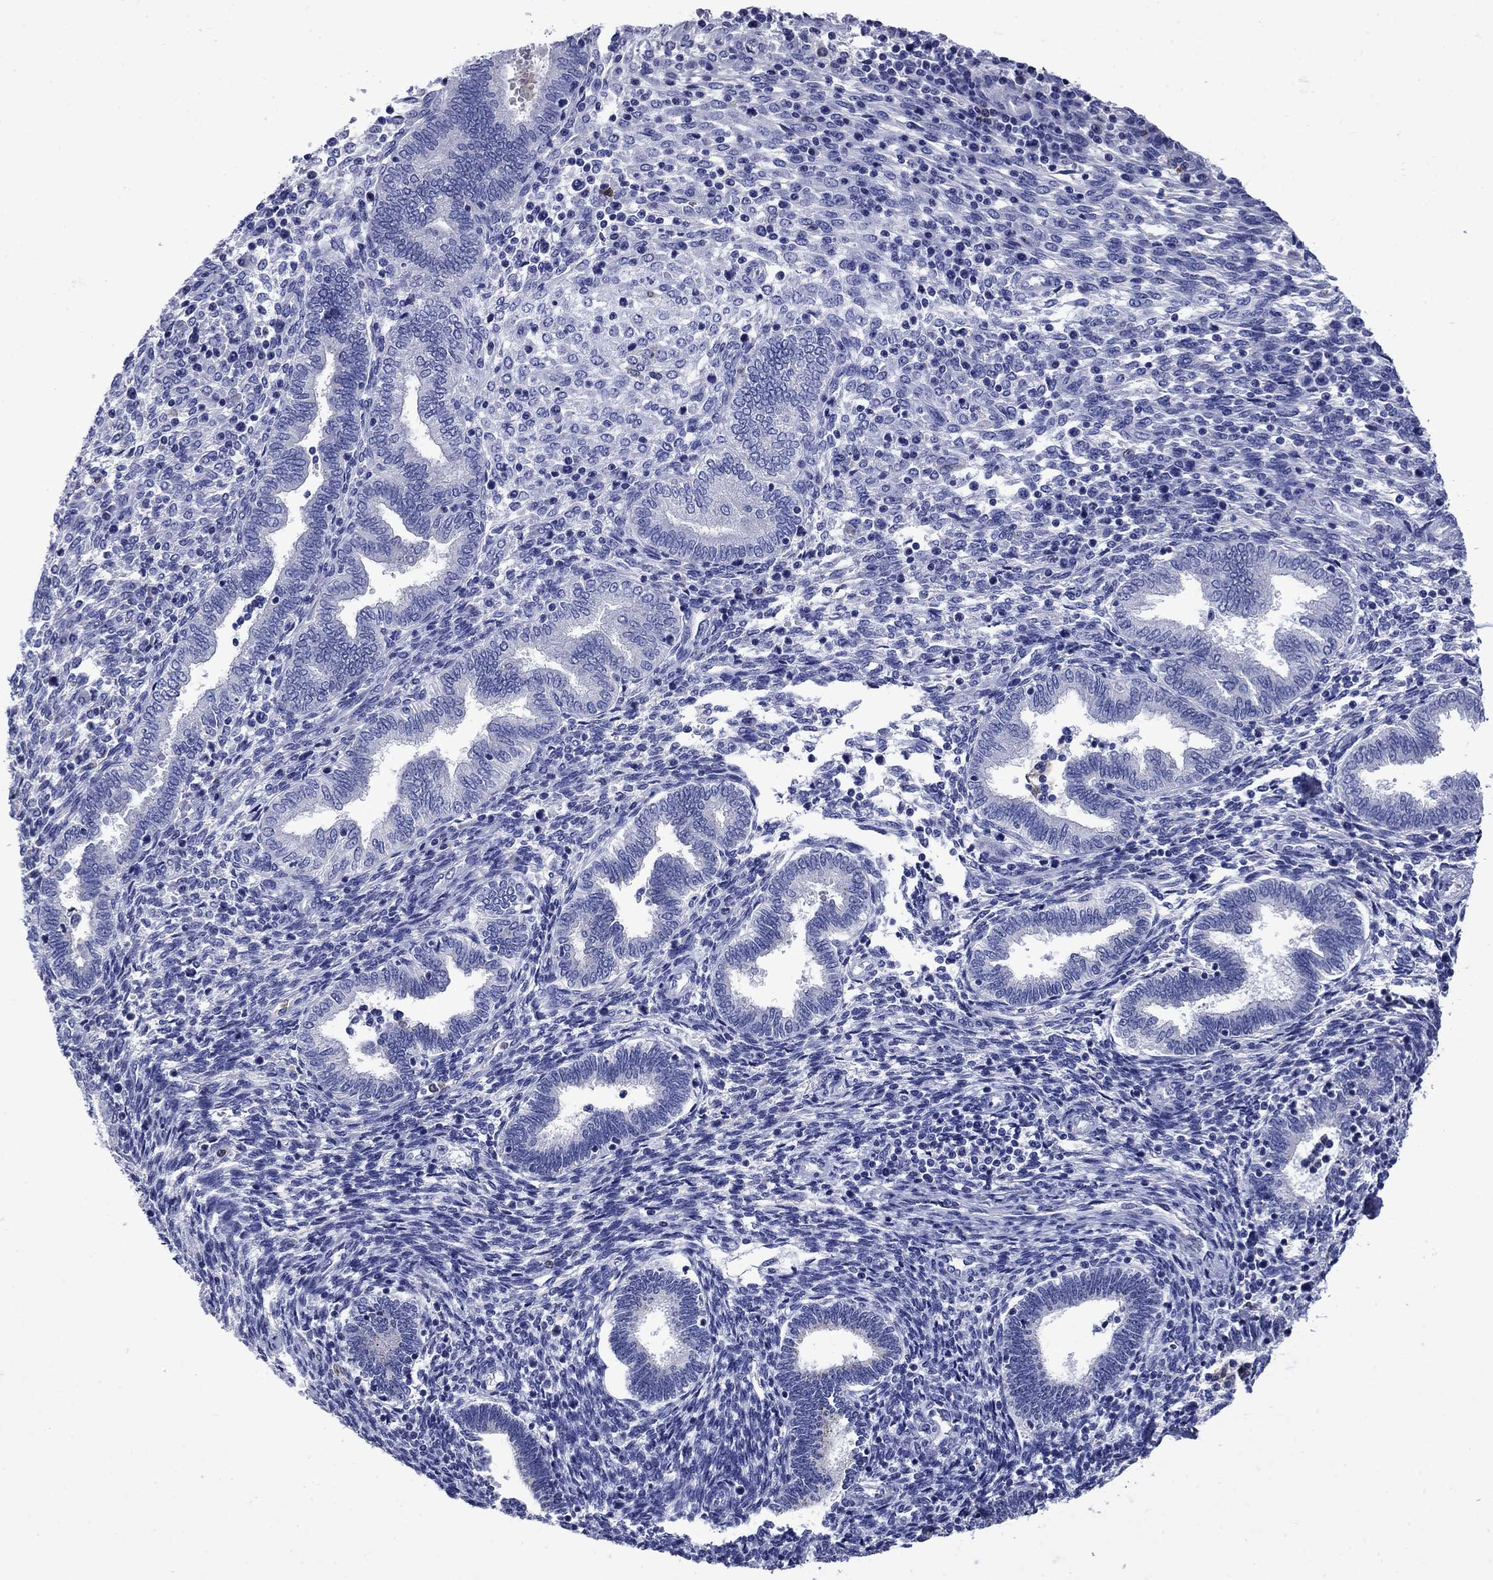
{"staining": {"intensity": "negative", "quantity": "none", "location": "none"}, "tissue": "endometrium", "cell_type": "Cells in endometrial stroma", "image_type": "normal", "snomed": [{"axis": "morphology", "description": "Normal tissue, NOS"}, {"axis": "topography", "description": "Endometrium"}], "caption": "Immunohistochemistry image of benign human endometrium stained for a protein (brown), which displays no expression in cells in endometrial stroma.", "gene": "TFR2", "patient": {"sex": "female", "age": 42}}